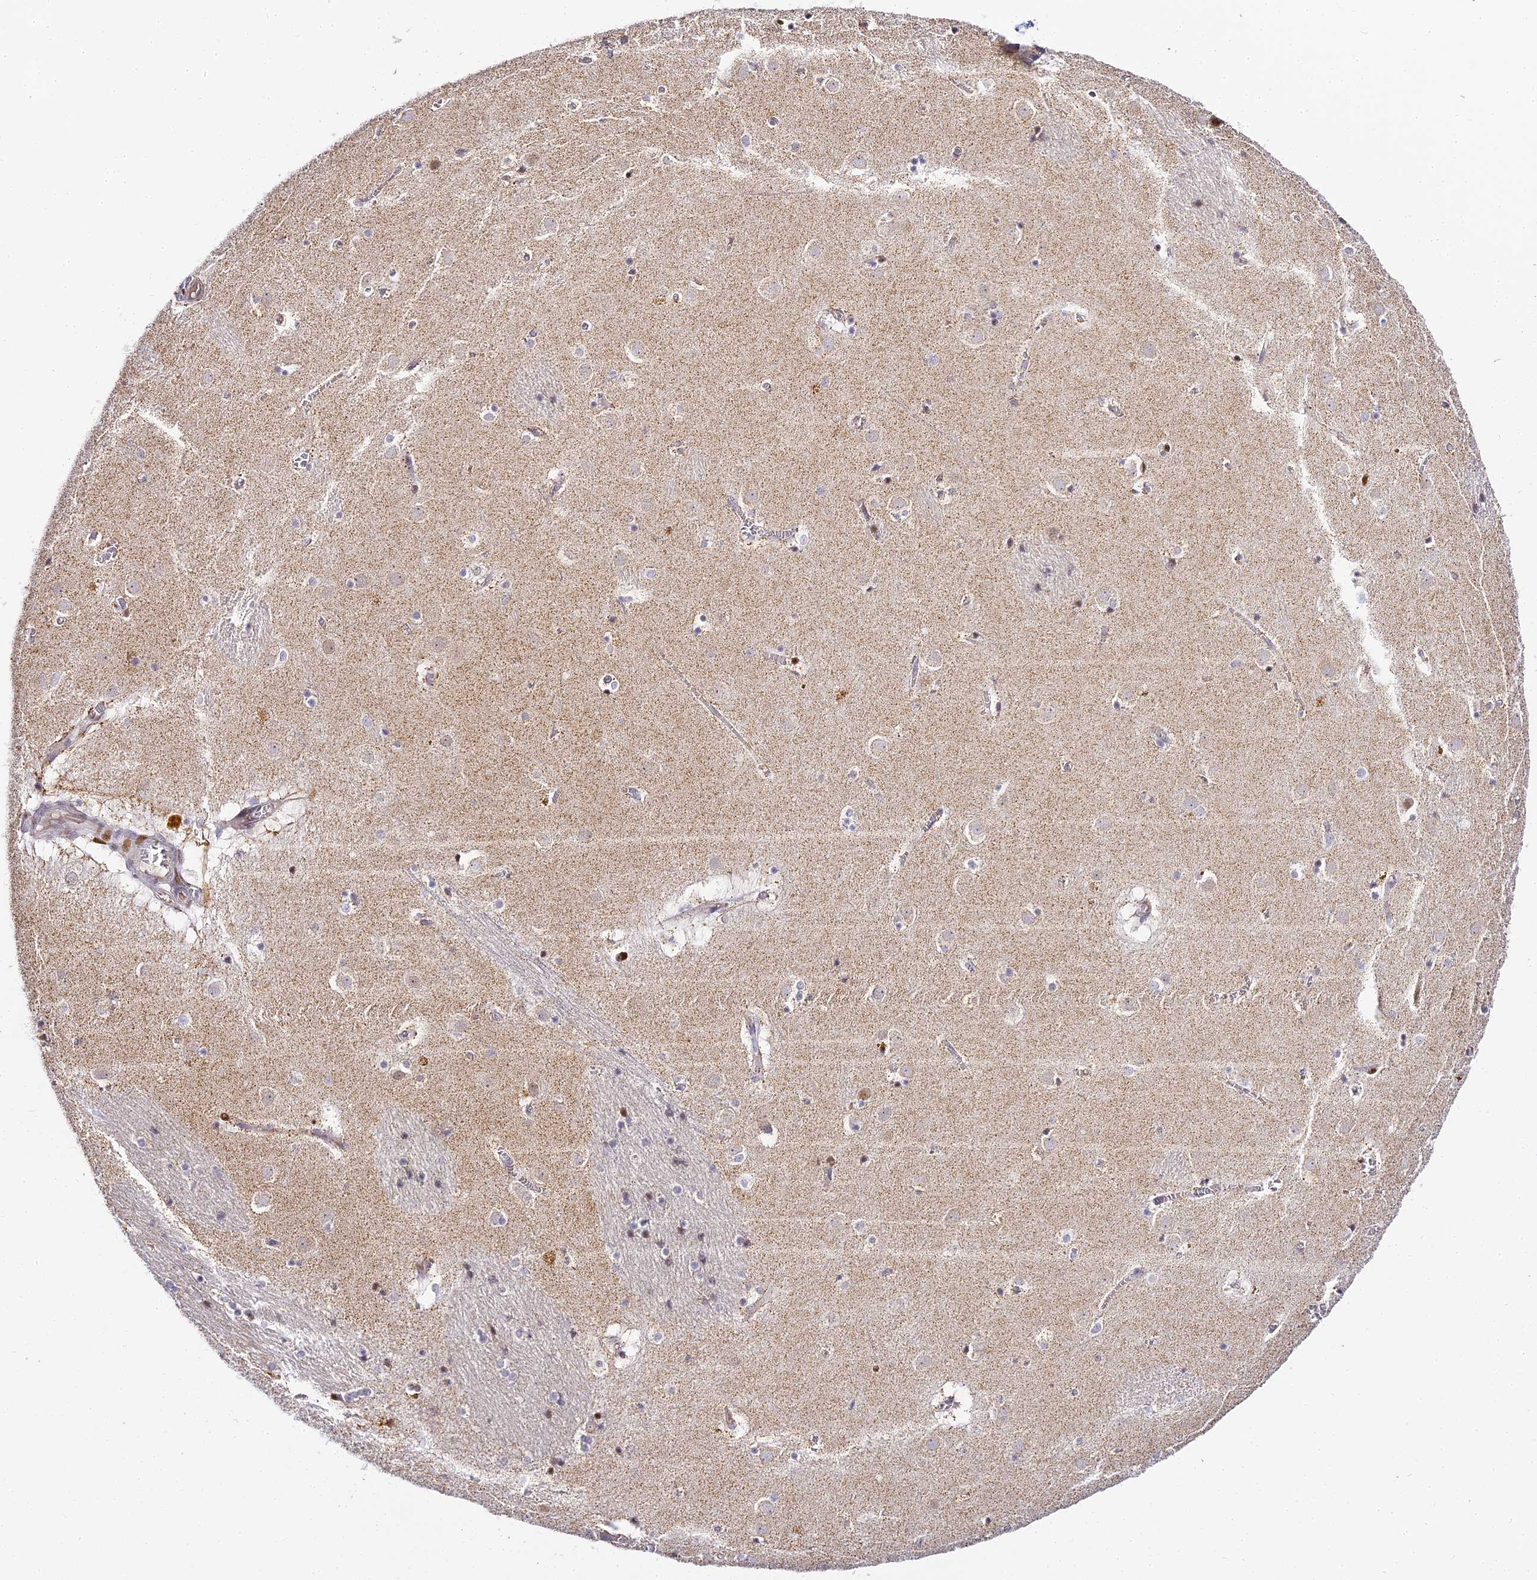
{"staining": {"intensity": "negative", "quantity": "none", "location": "none"}, "tissue": "caudate", "cell_type": "Glial cells", "image_type": "normal", "snomed": [{"axis": "morphology", "description": "Normal tissue, NOS"}, {"axis": "topography", "description": "Lateral ventricle wall"}], "caption": "Caudate was stained to show a protein in brown. There is no significant expression in glial cells. (Immunohistochemistry, brightfield microscopy, high magnification).", "gene": "SERP1", "patient": {"sex": "male", "age": 70}}